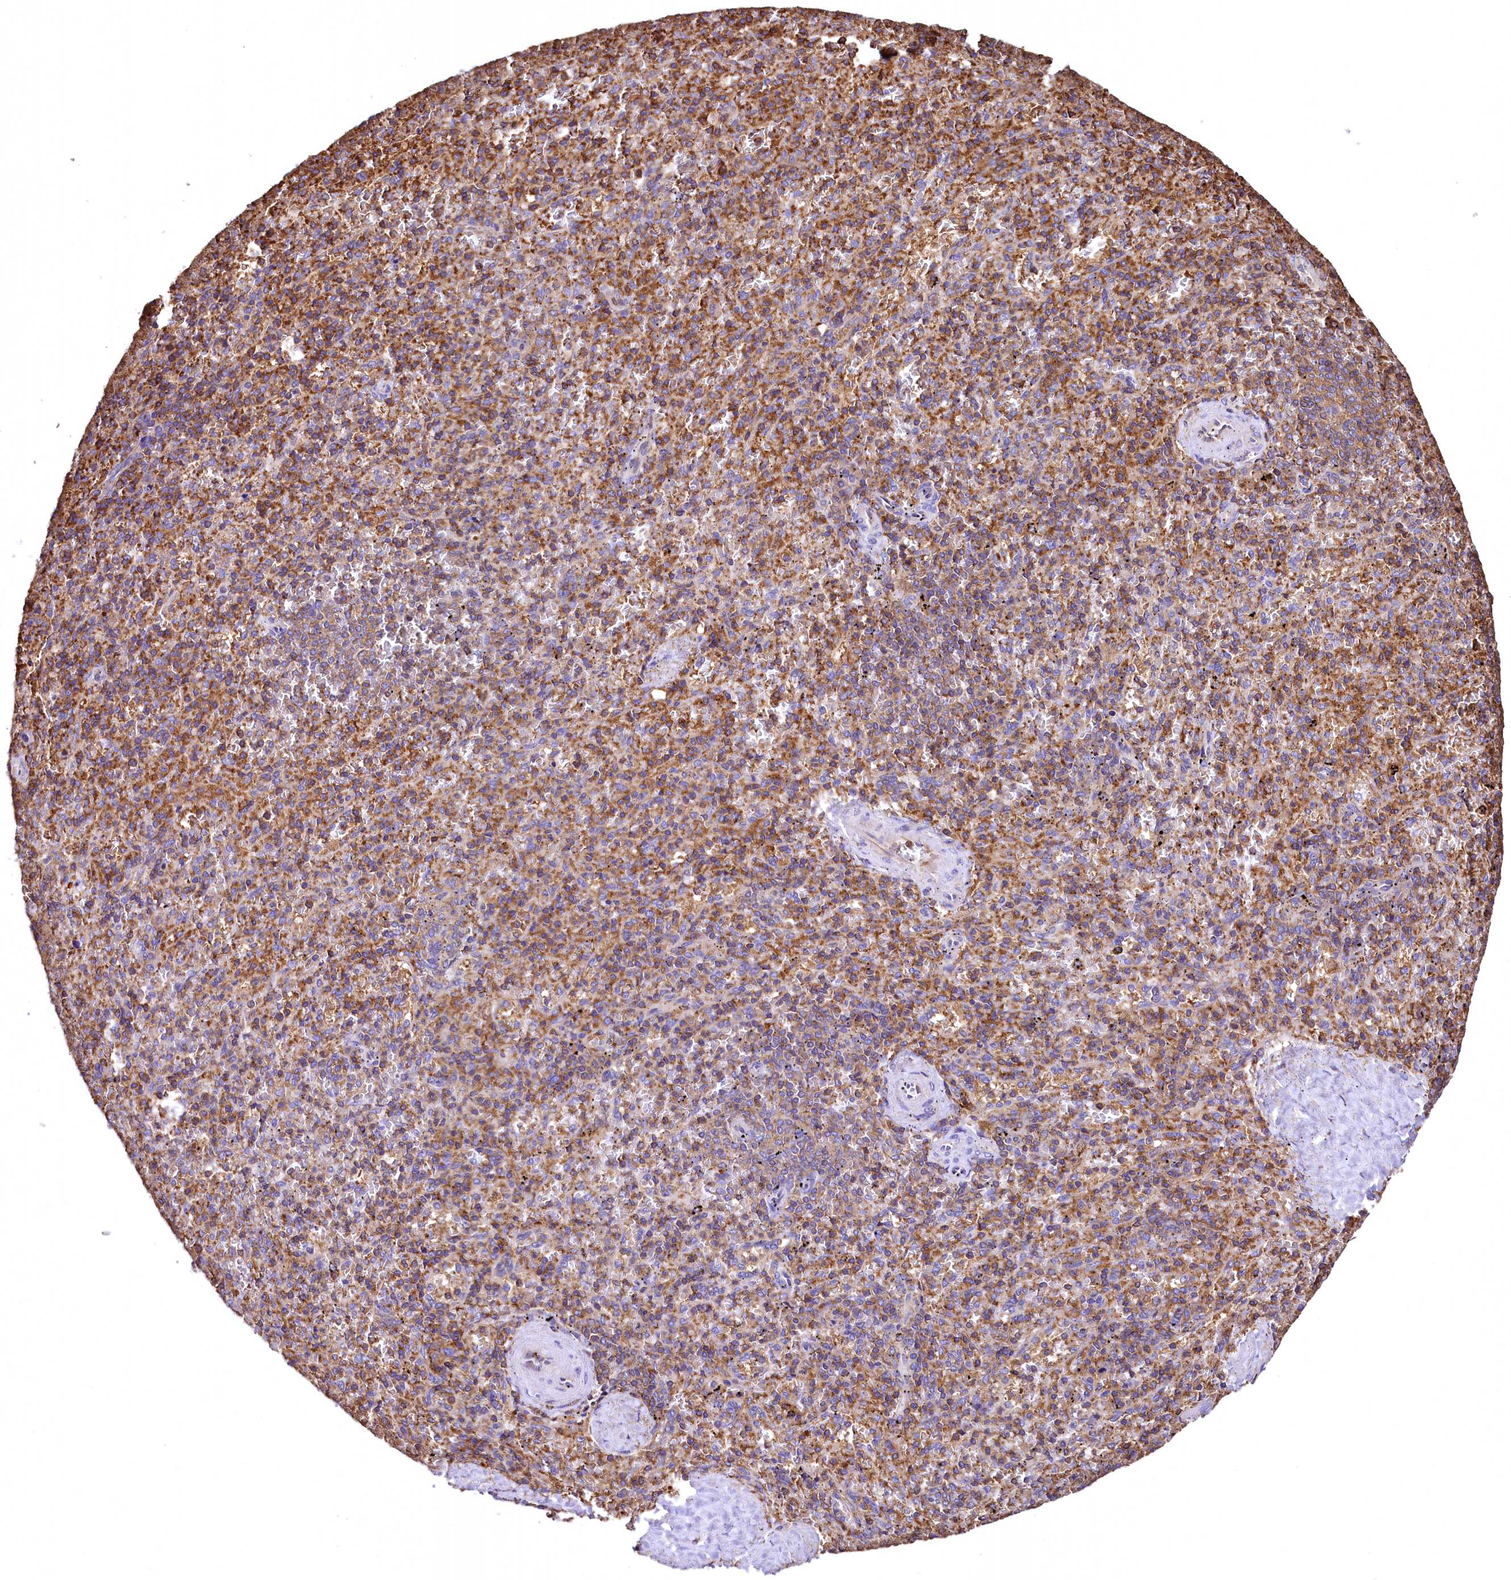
{"staining": {"intensity": "moderate", "quantity": "25%-75%", "location": "cytoplasmic/membranous"}, "tissue": "spleen", "cell_type": "Cells in red pulp", "image_type": "normal", "snomed": [{"axis": "morphology", "description": "Normal tissue, NOS"}, {"axis": "topography", "description": "Spleen"}], "caption": "Immunohistochemical staining of benign spleen demonstrates moderate cytoplasmic/membranous protein staining in about 25%-75% of cells in red pulp.", "gene": "RARS2", "patient": {"sex": "male", "age": 82}}